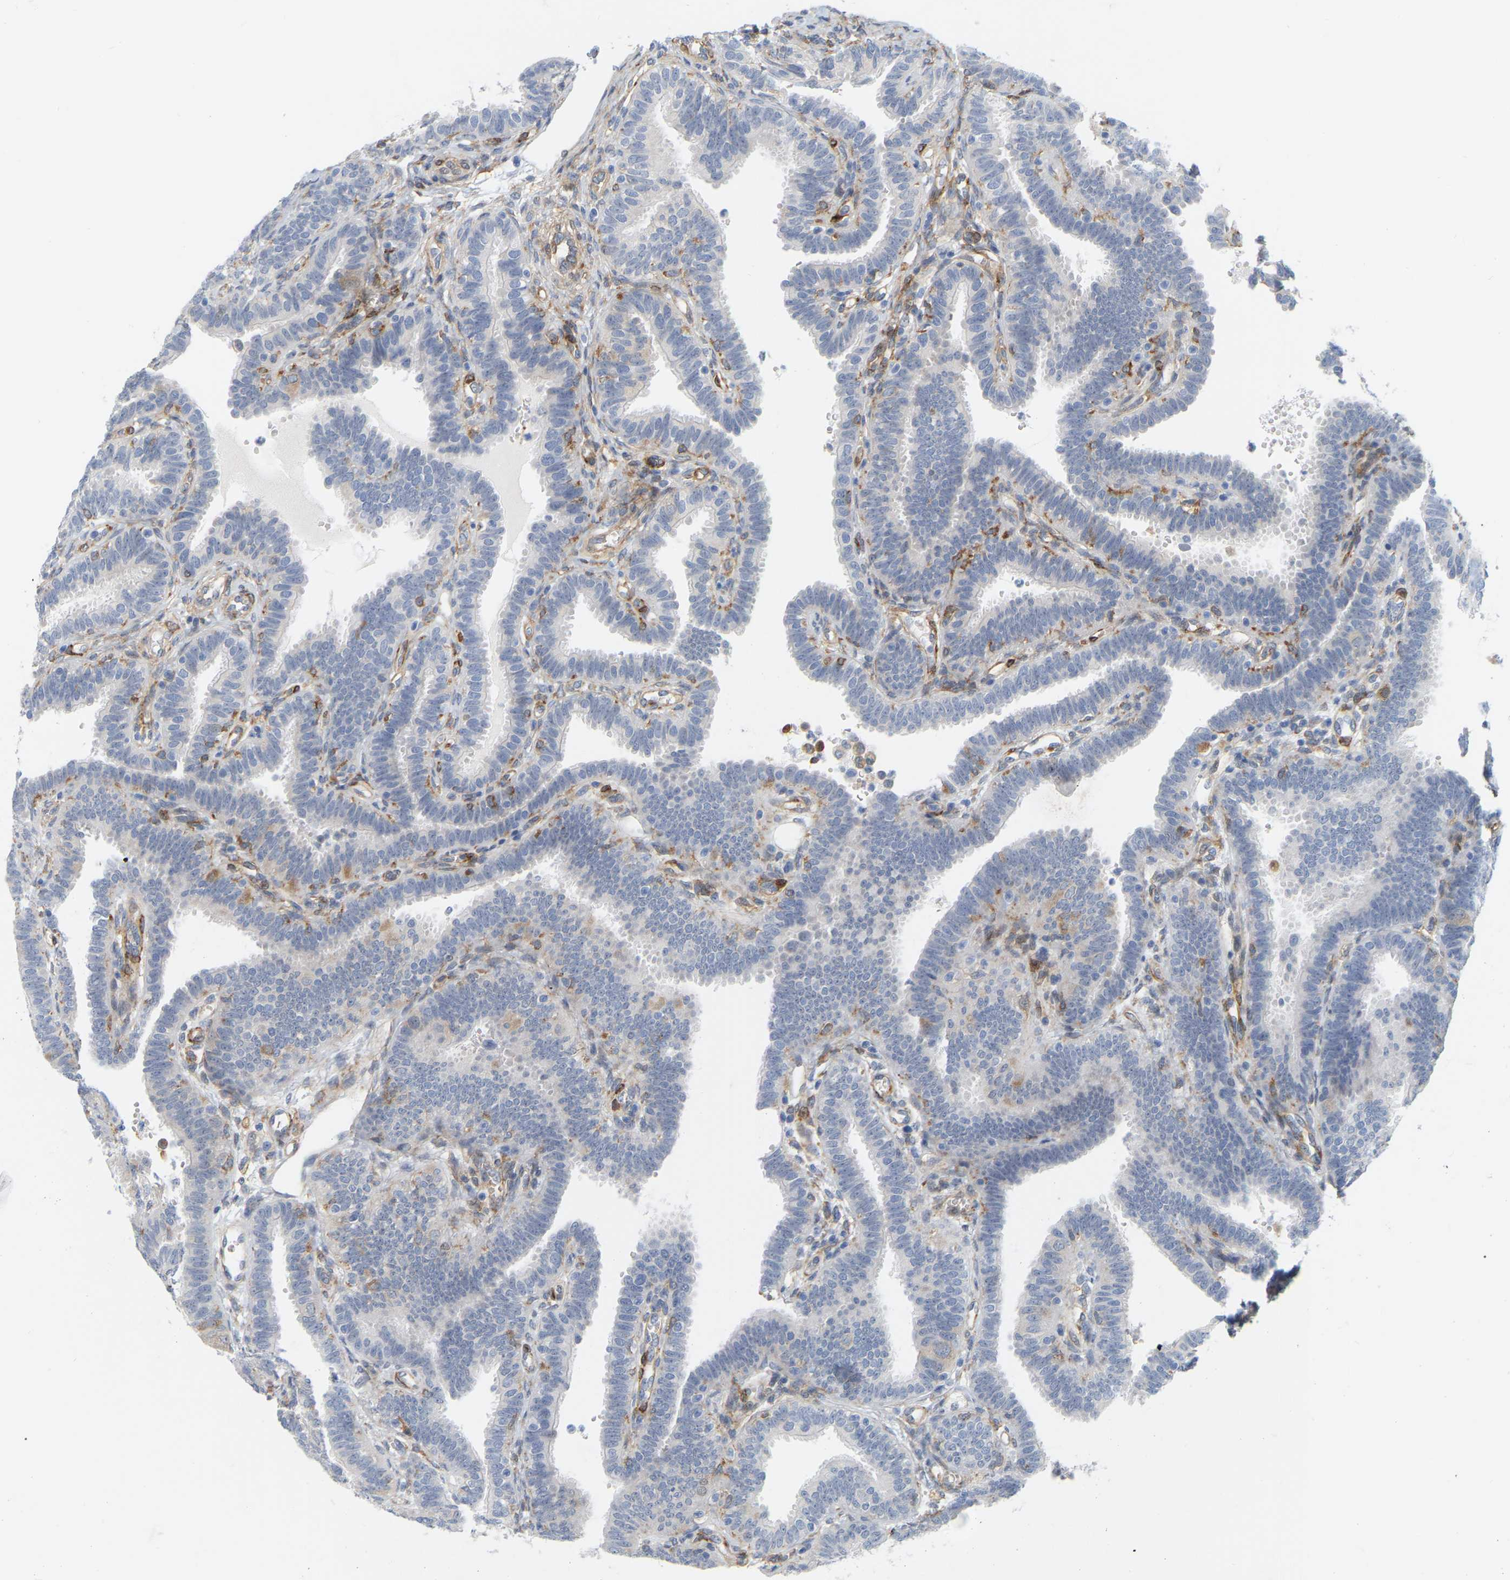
{"staining": {"intensity": "negative", "quantity": "none", "location": "none"}, "tissue": "fallopian tube", "cell_type": "Glandular cells", "image_type": "normal", "snomed": [{"axis": "morphology", "description": "Normal tissue, NOS"}, {"axis": "topography", "description": "Fallopian tube"}, {"axis": "topography", "description": "Placenta"}], "caption": "Fallopian tube stained for a protein using IHC exhibits no staining glandular cells.", "gene": "RAPH1", "patient": {"sex": "female", "age": 34}}